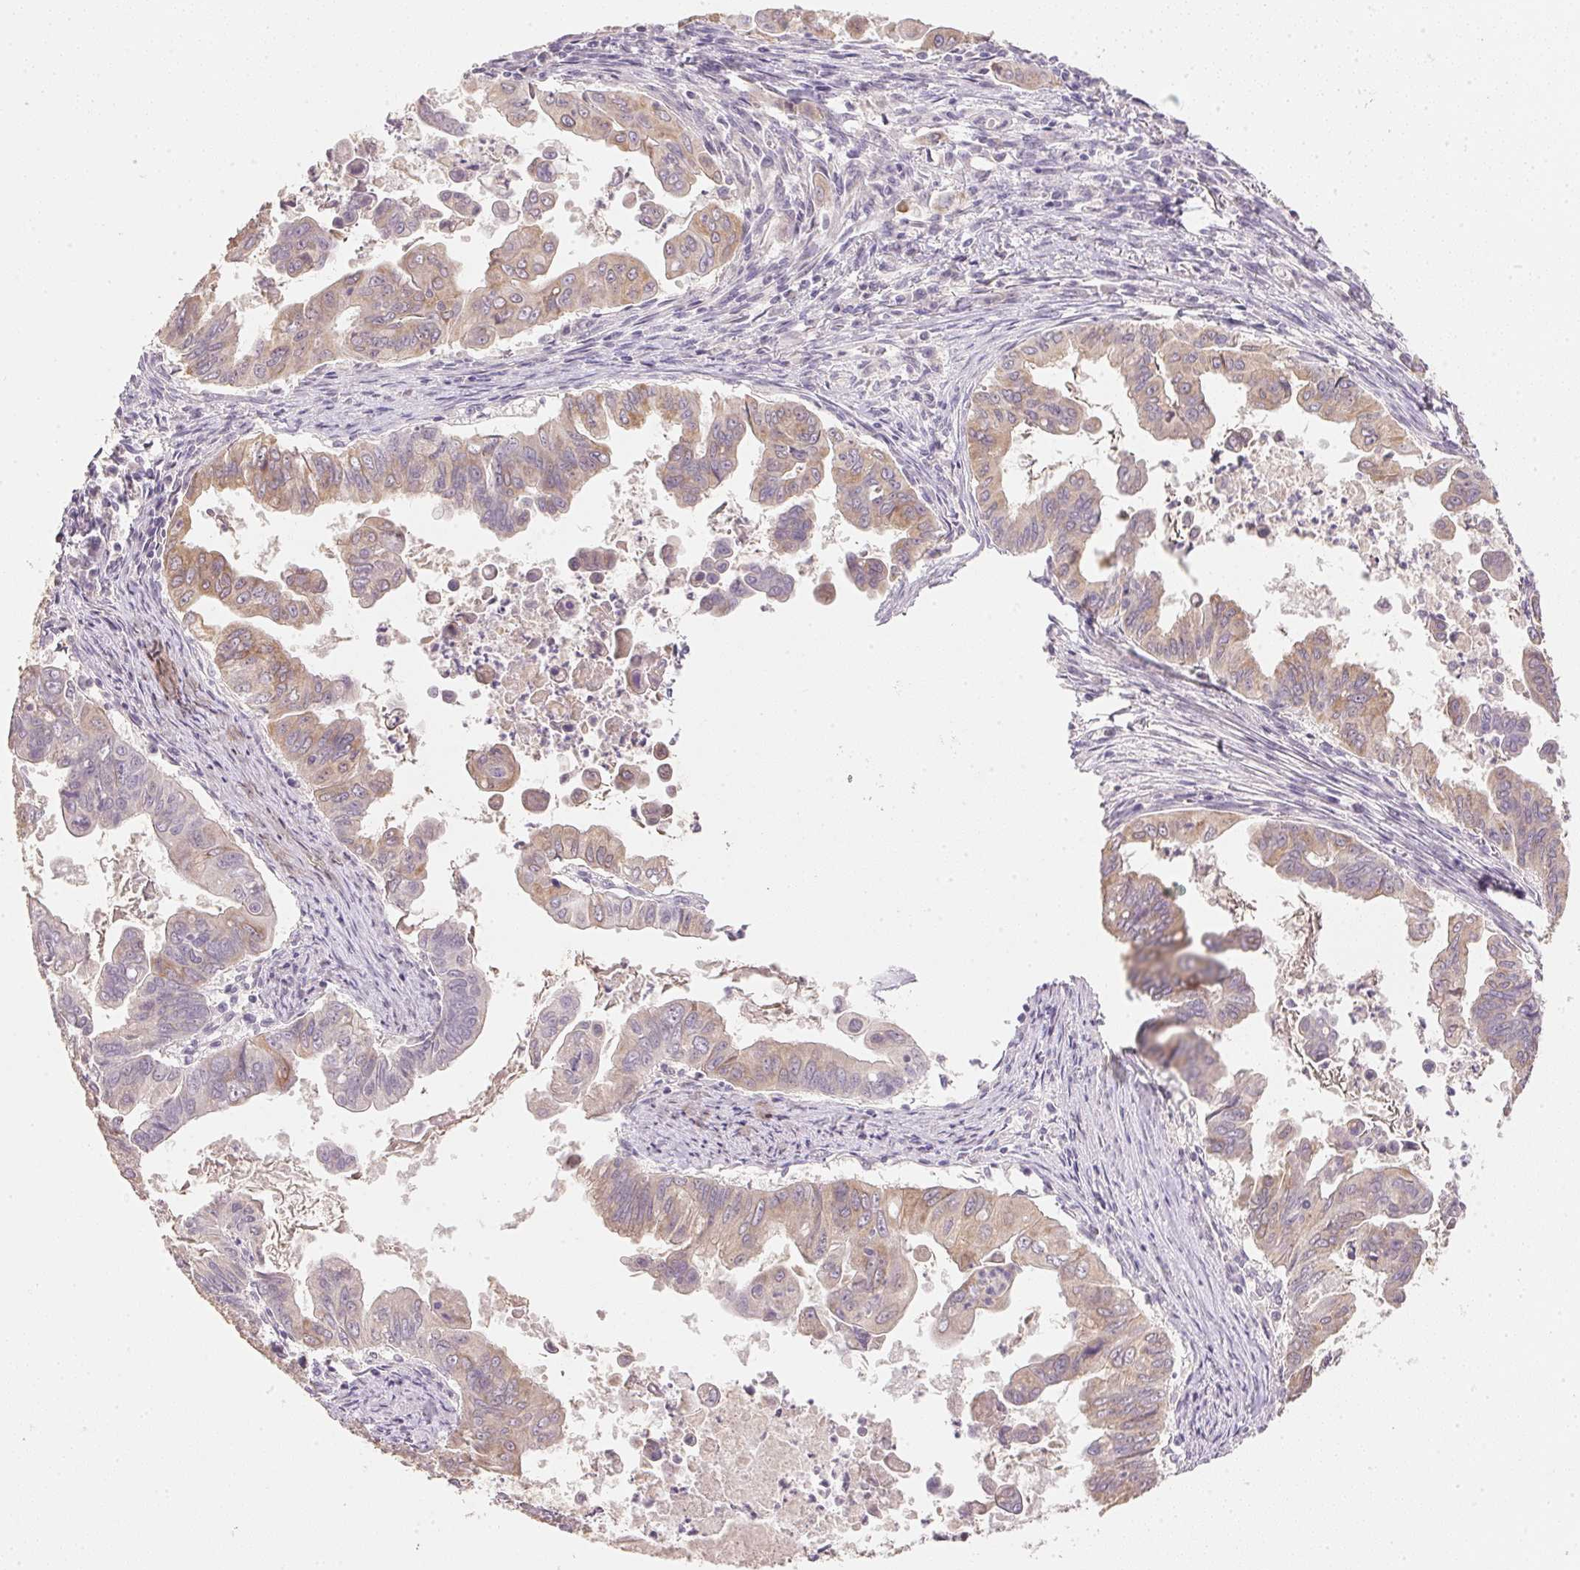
{"staining": {"intensity": "weak", "quantity": "25%-75%", "location": "cytoplasmic/membranous"}, "tissue": "stomach cancer", "cell_type": "Tumor cells", "image_type": "cancer", "snomed": [{"axis": "morphology", "description": "Adenocarcinoma, NOS"}, {"axis": "topography", "description": "Stomach, upper"}], "caption": "Brown immunohistochemical staining in stomach cancer reveals weak cytoplasmic/membranous staining in about 25%-75% of tumor cells.", "gene": "DHCR24", "patient": {"sex": "male", "age": 80}}